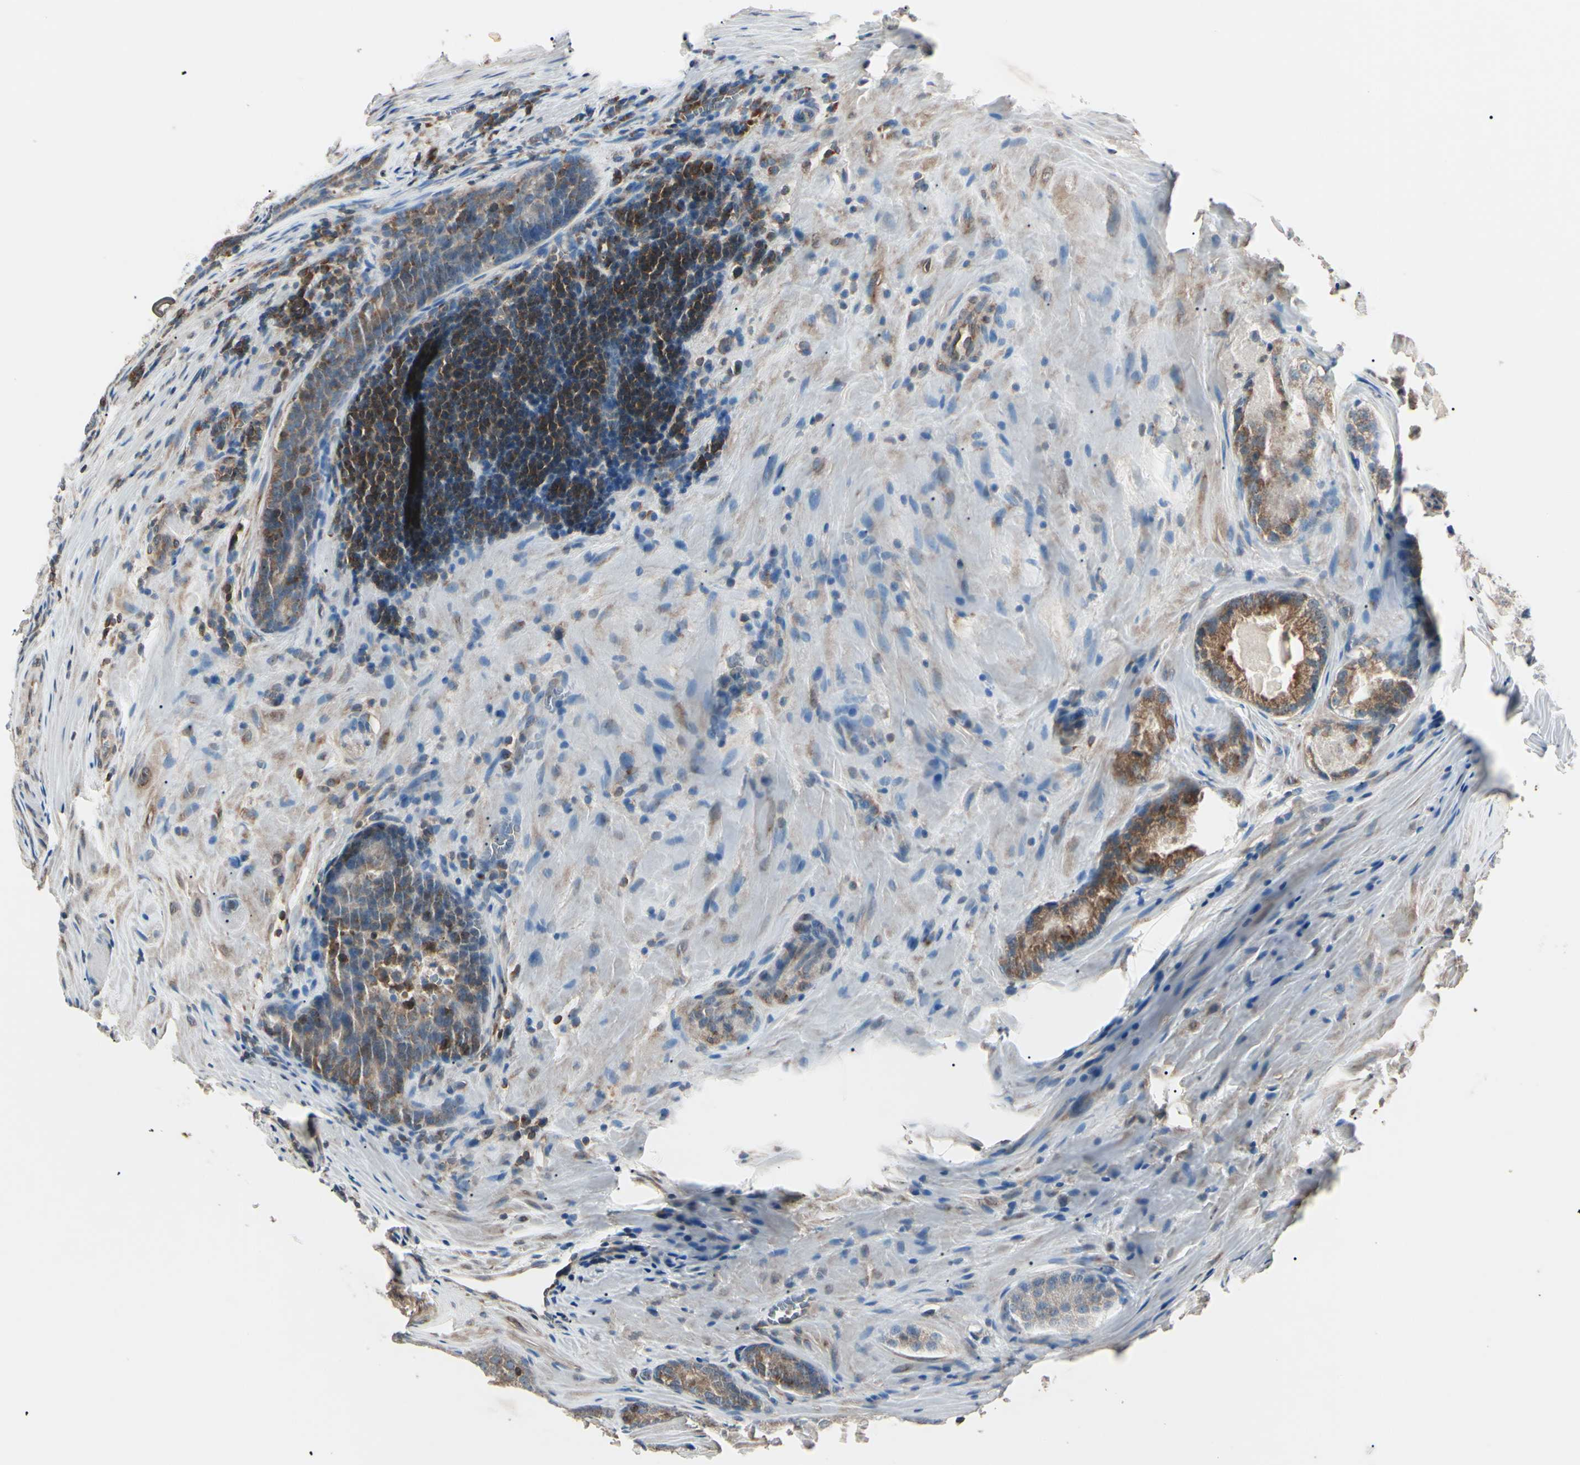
{"staining": {"intensity": "moderate", "quantity": "<25%", "location": "cytoplasmic/membranous"}, "tissue": "prostate cancer", "cell_type": "Tumor cells", "image_type": "cancer", "snomed": [{"axis": "morphology", "description": "Adenocarcinoma, Low grade"}, {"axis": "topography", "description": "Prostate"}], "caption": "The immunohistochemical stain highlights moderate cytoplasmic/membranous staining in tumor cells of prostate cancer tissue. (DAB IHC, brown staining for protein, blue staining for nuclei).", "gene": "MAPRE1", "patient": {"sex": "male", "age": 64}}